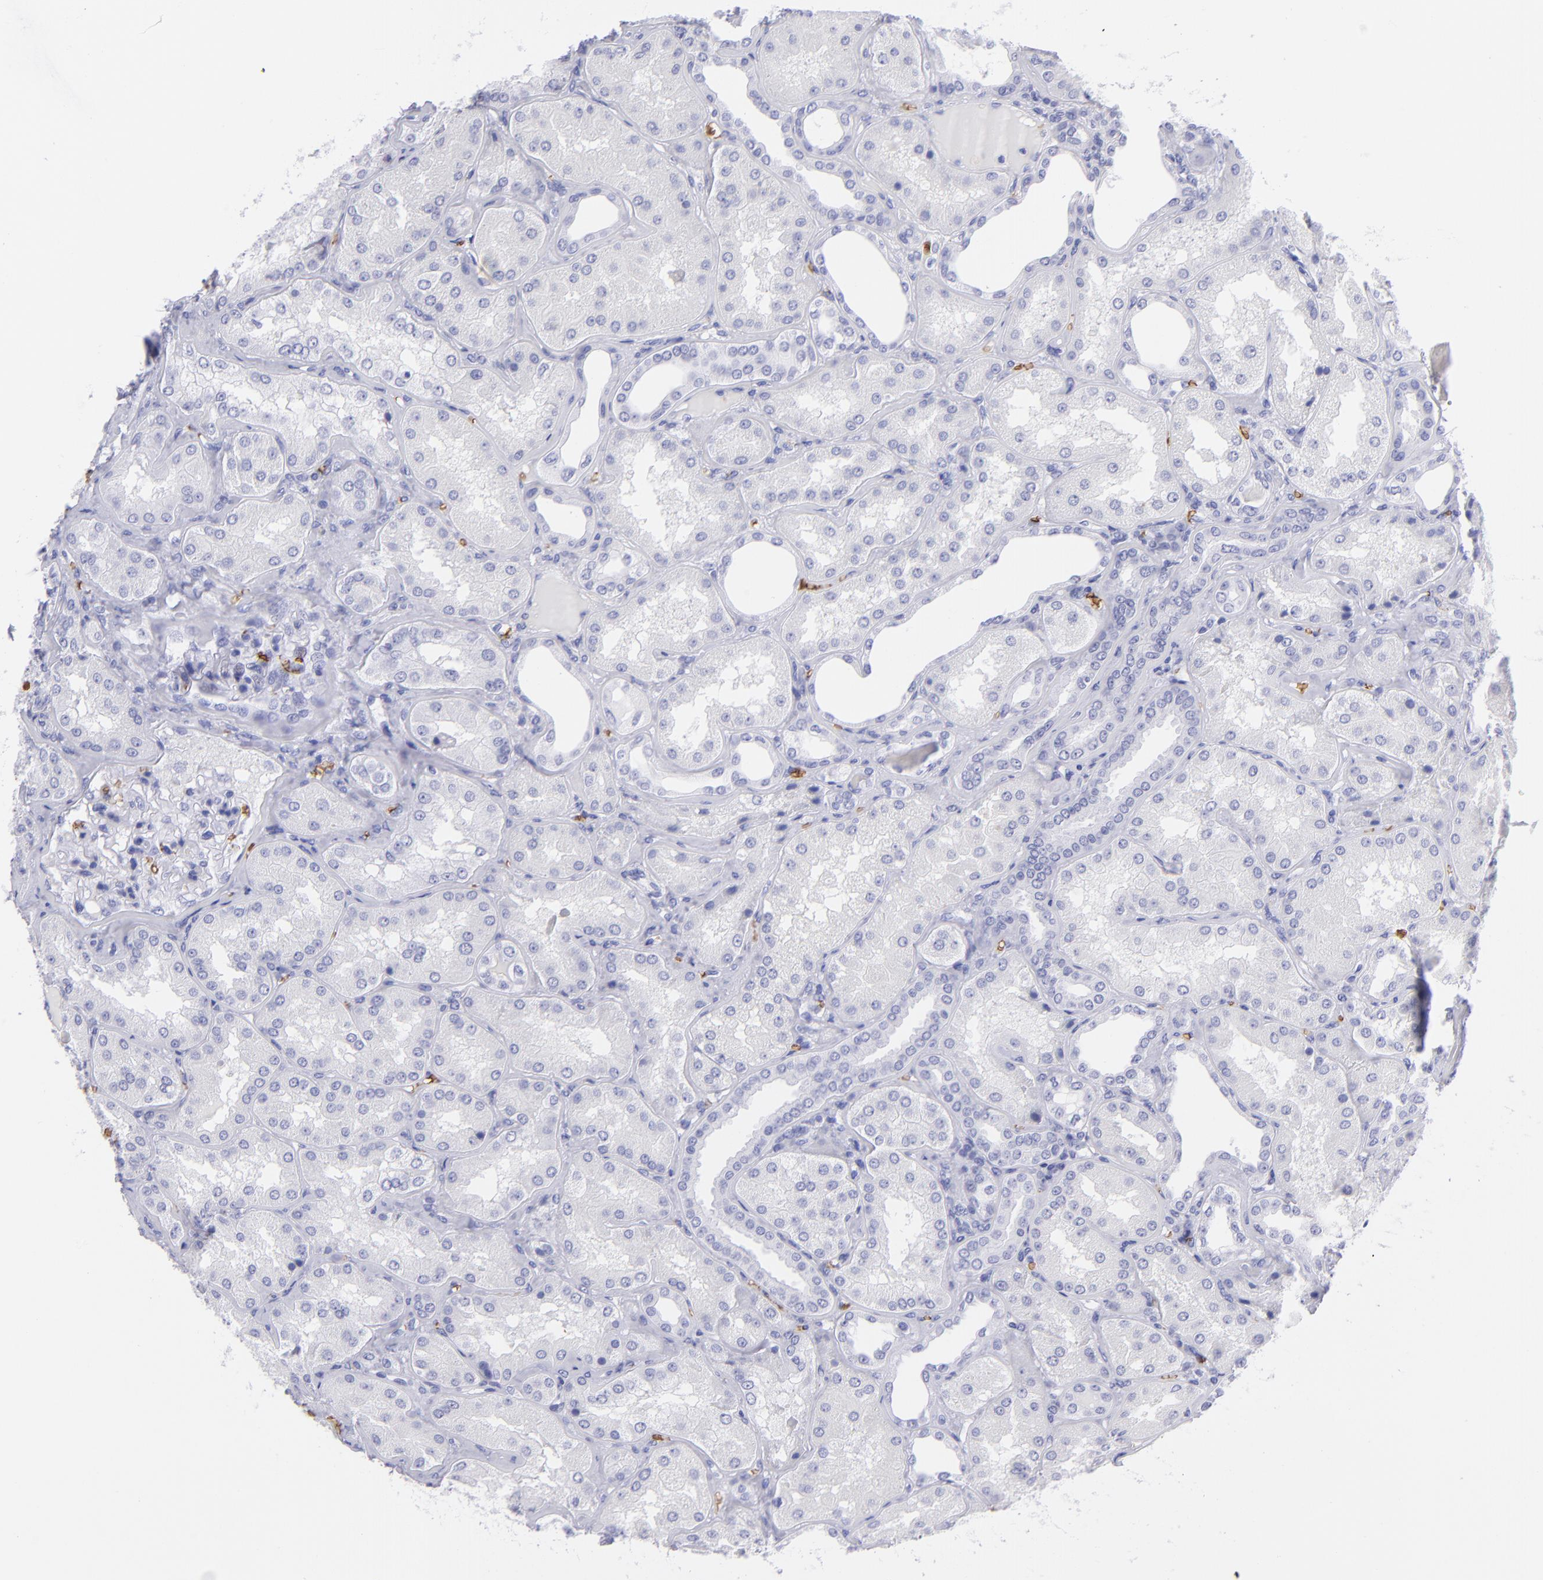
{"staining": {"intensity": "negative", "quantity": "none", "location": "none"}, "tissue": "kidney", "cell_type": "Cells in glomeruli", "image_type": "normal", "snomed": [{"axis": "morphology", "description": "Normal tissue, NOS"}, {"axis": "topography", "description": "Kidney"}], "caption": "Immunohistochemistry (IHC) of benign kidney shows no positivity in cells in glomeruli.", "gene": "GYPA", "patient": {"sex": "female", "age": 56}}